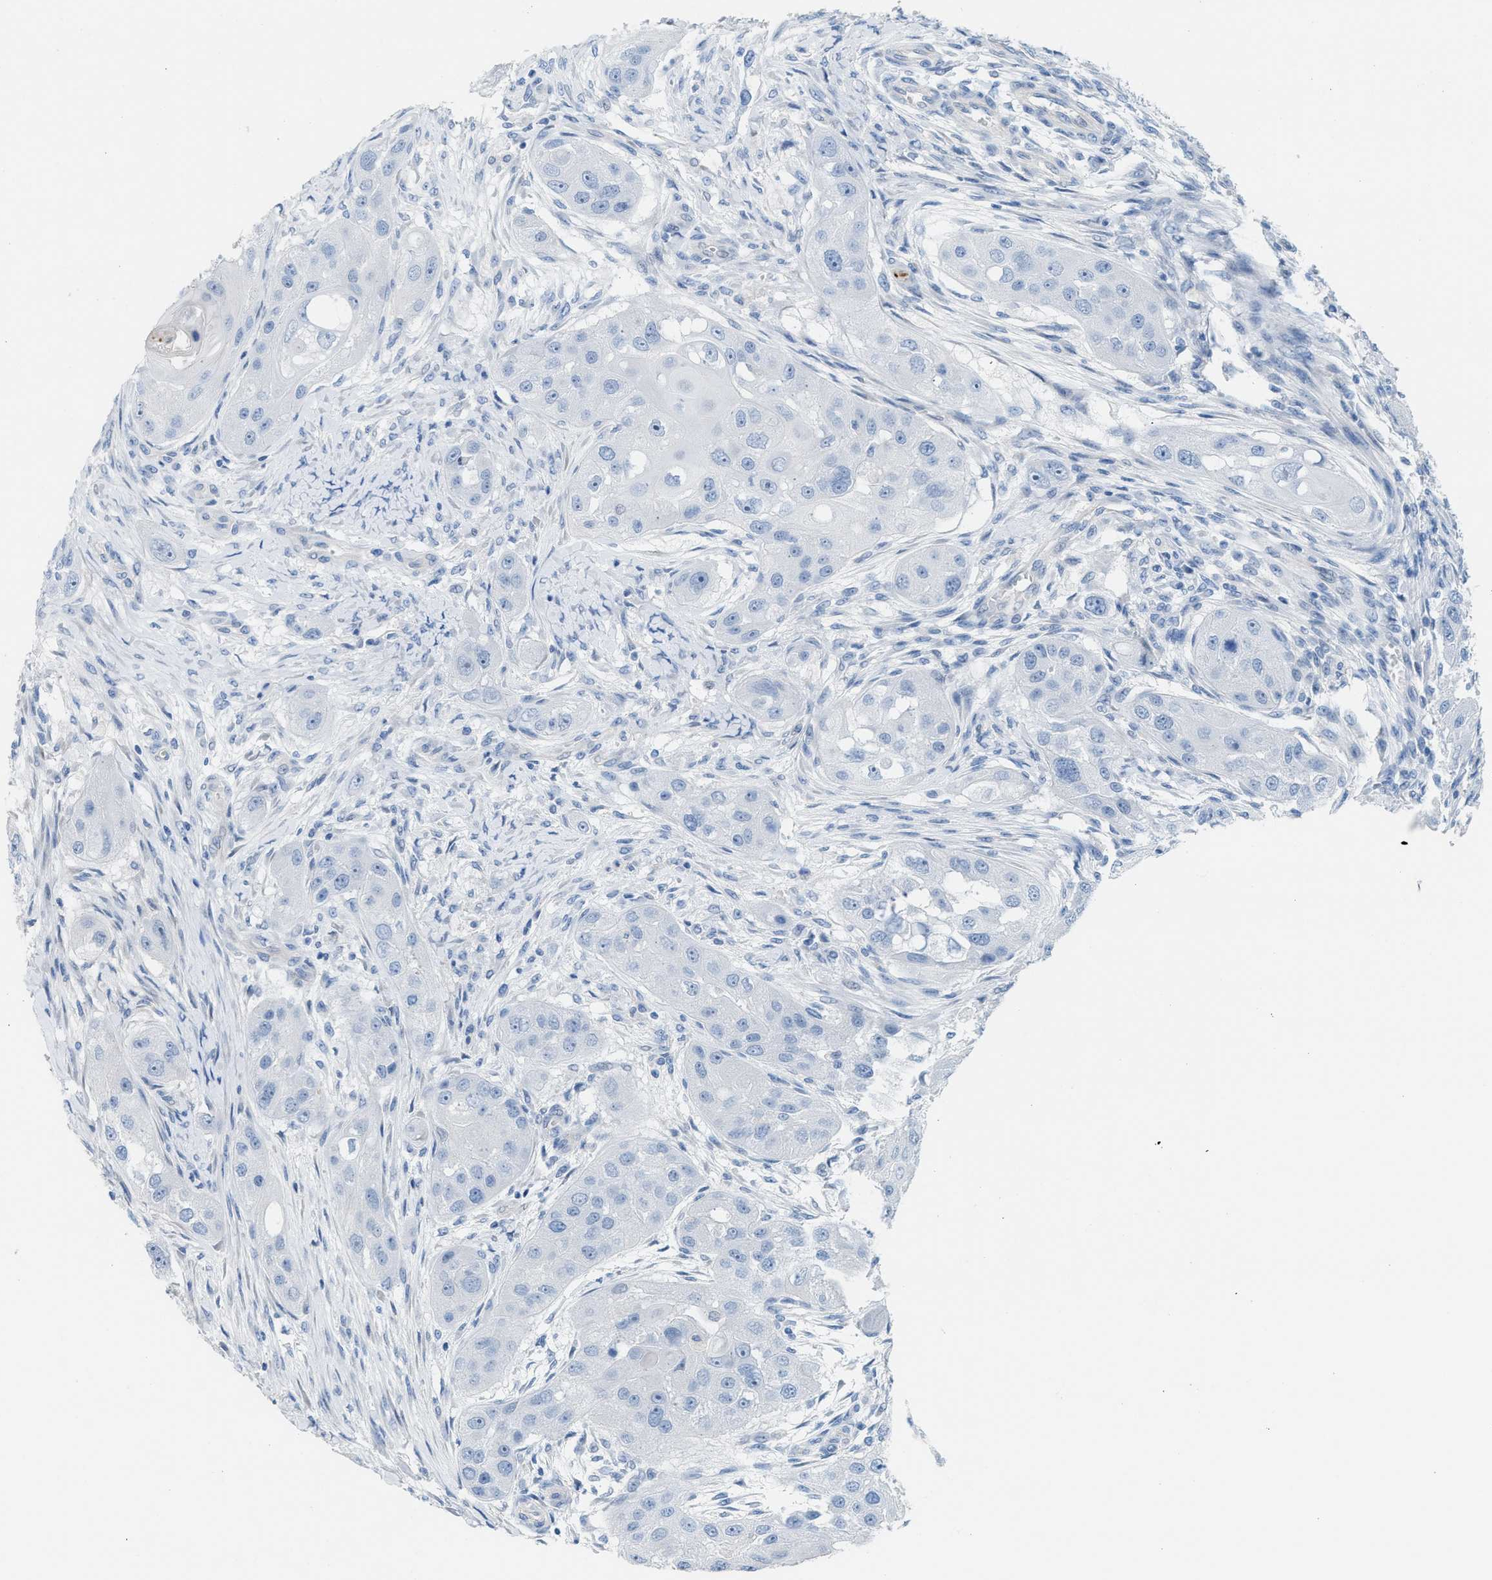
{"staining": {"intensity": "negative", "quantity": "none", "location": "none"}, "tissue": "head and neck cancer", "cell_type": "Tumor cells", "image_type": "cancer", "snomed": [{"axis": "morphology", "description": "Normal tissue, NOS"}, {"axis": "morphology", "description": "Squamous cell carcinoma, NOS"}, {"axis": "topography", "description": "Skeletal muscle"}, {"axis": "topography", "description": "Head-Neck"}], "caption": "Image shows no significant protein expression in tumor cells of head and neck cancer.", "gene": "MPP3", "patient": {"sex": "male", "age": 51}}